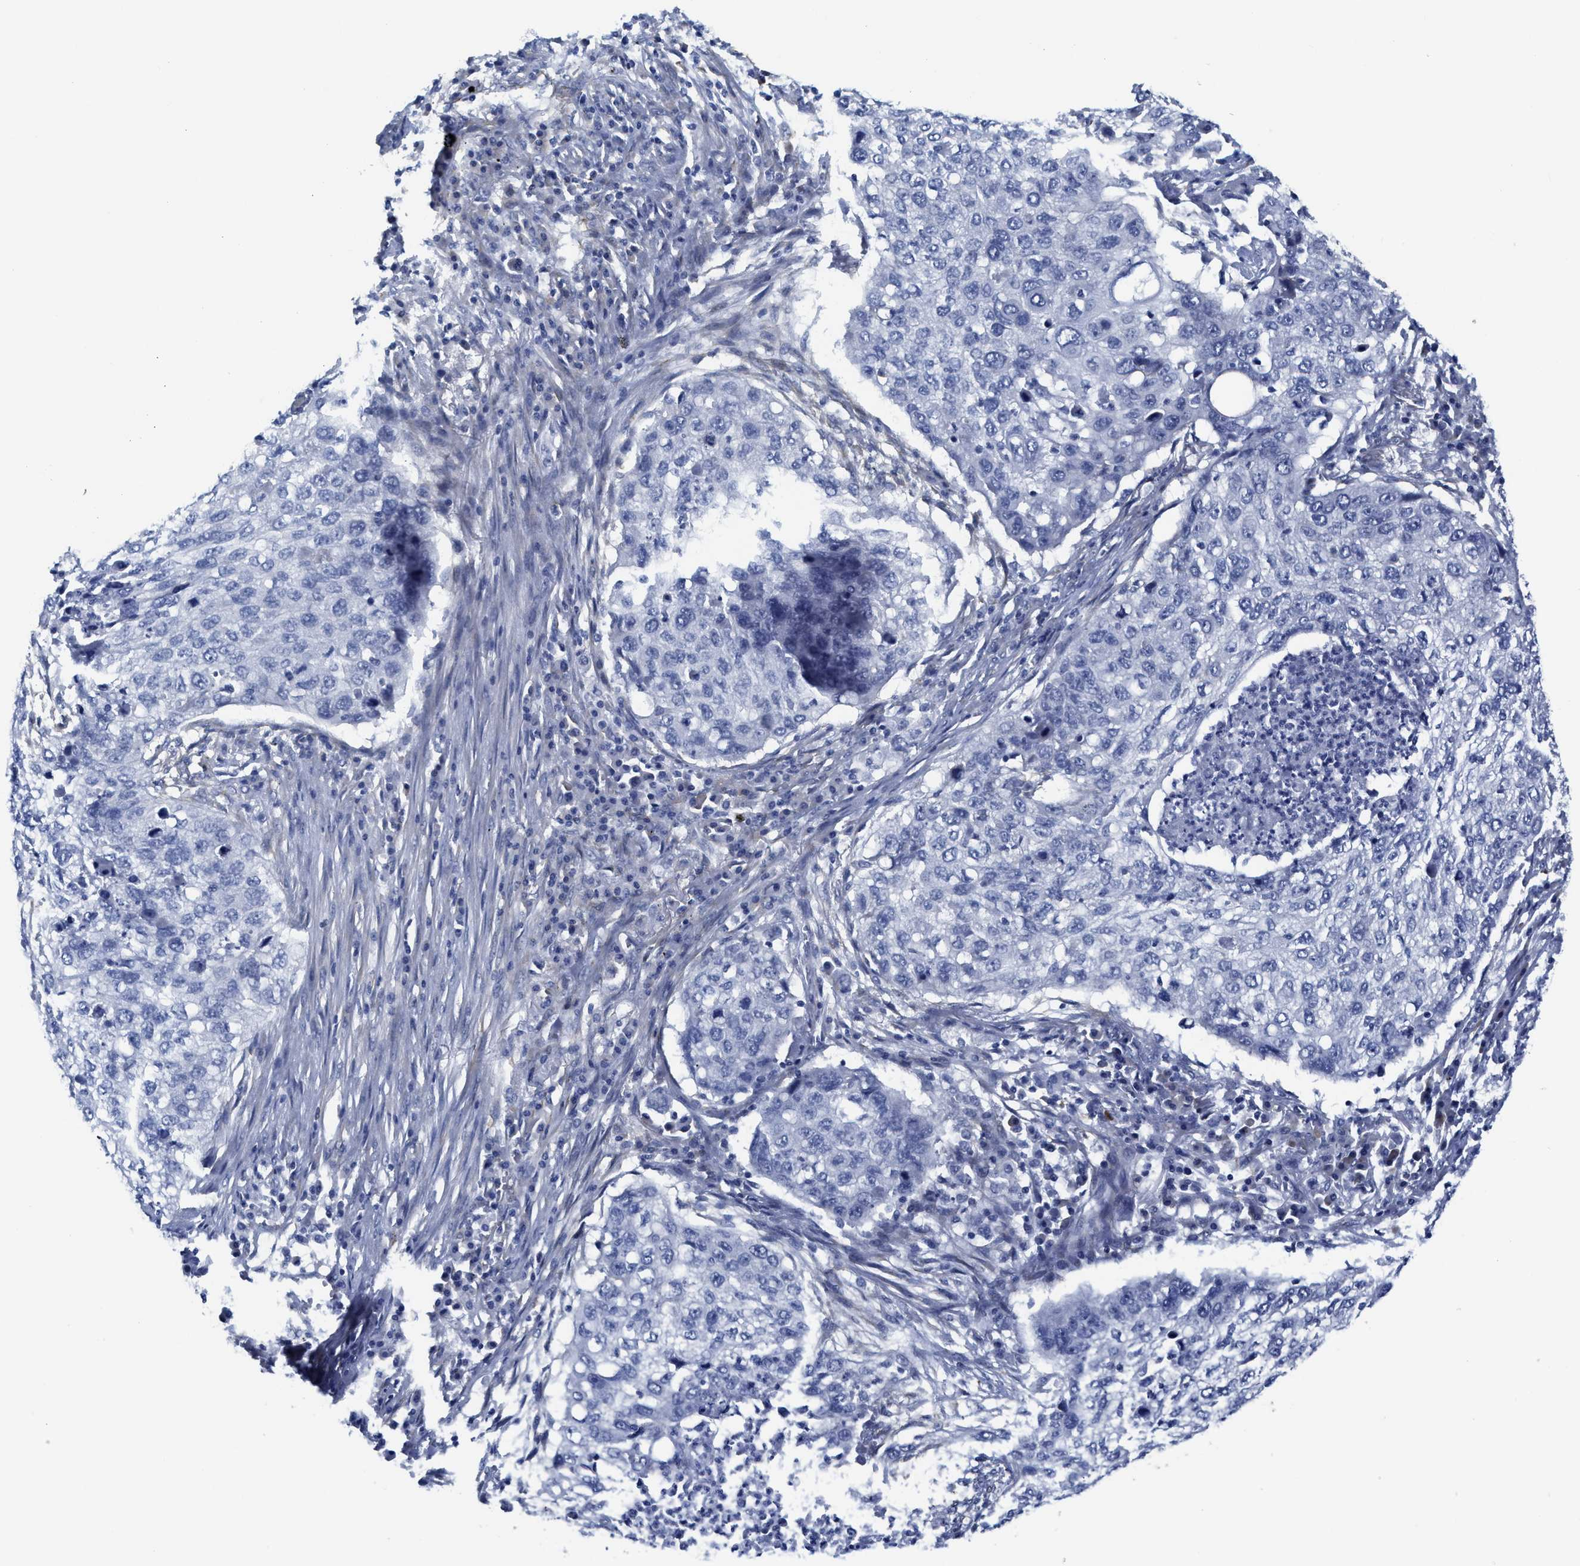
{"staining": {"intensity": "negative", "quantity": "none", "location": "none"}, "tissue": "lung cancer", "cell_type": "Tumor cells", "image_type": "cancer", "snomed": [{"axis": "morphology", "description": "Squamous cell carcinoma, NOS"}, {"axis": "topography", "description": "Lung"}], "caption": "This micrograph is of lung cancer stained with immunohistochemistry to label a protein in brown with the nuclei are counter-stained blue. There is no positivity in tumor cells.", "gene": "TUB", "patient": {"sex": "female", "age": 63}}